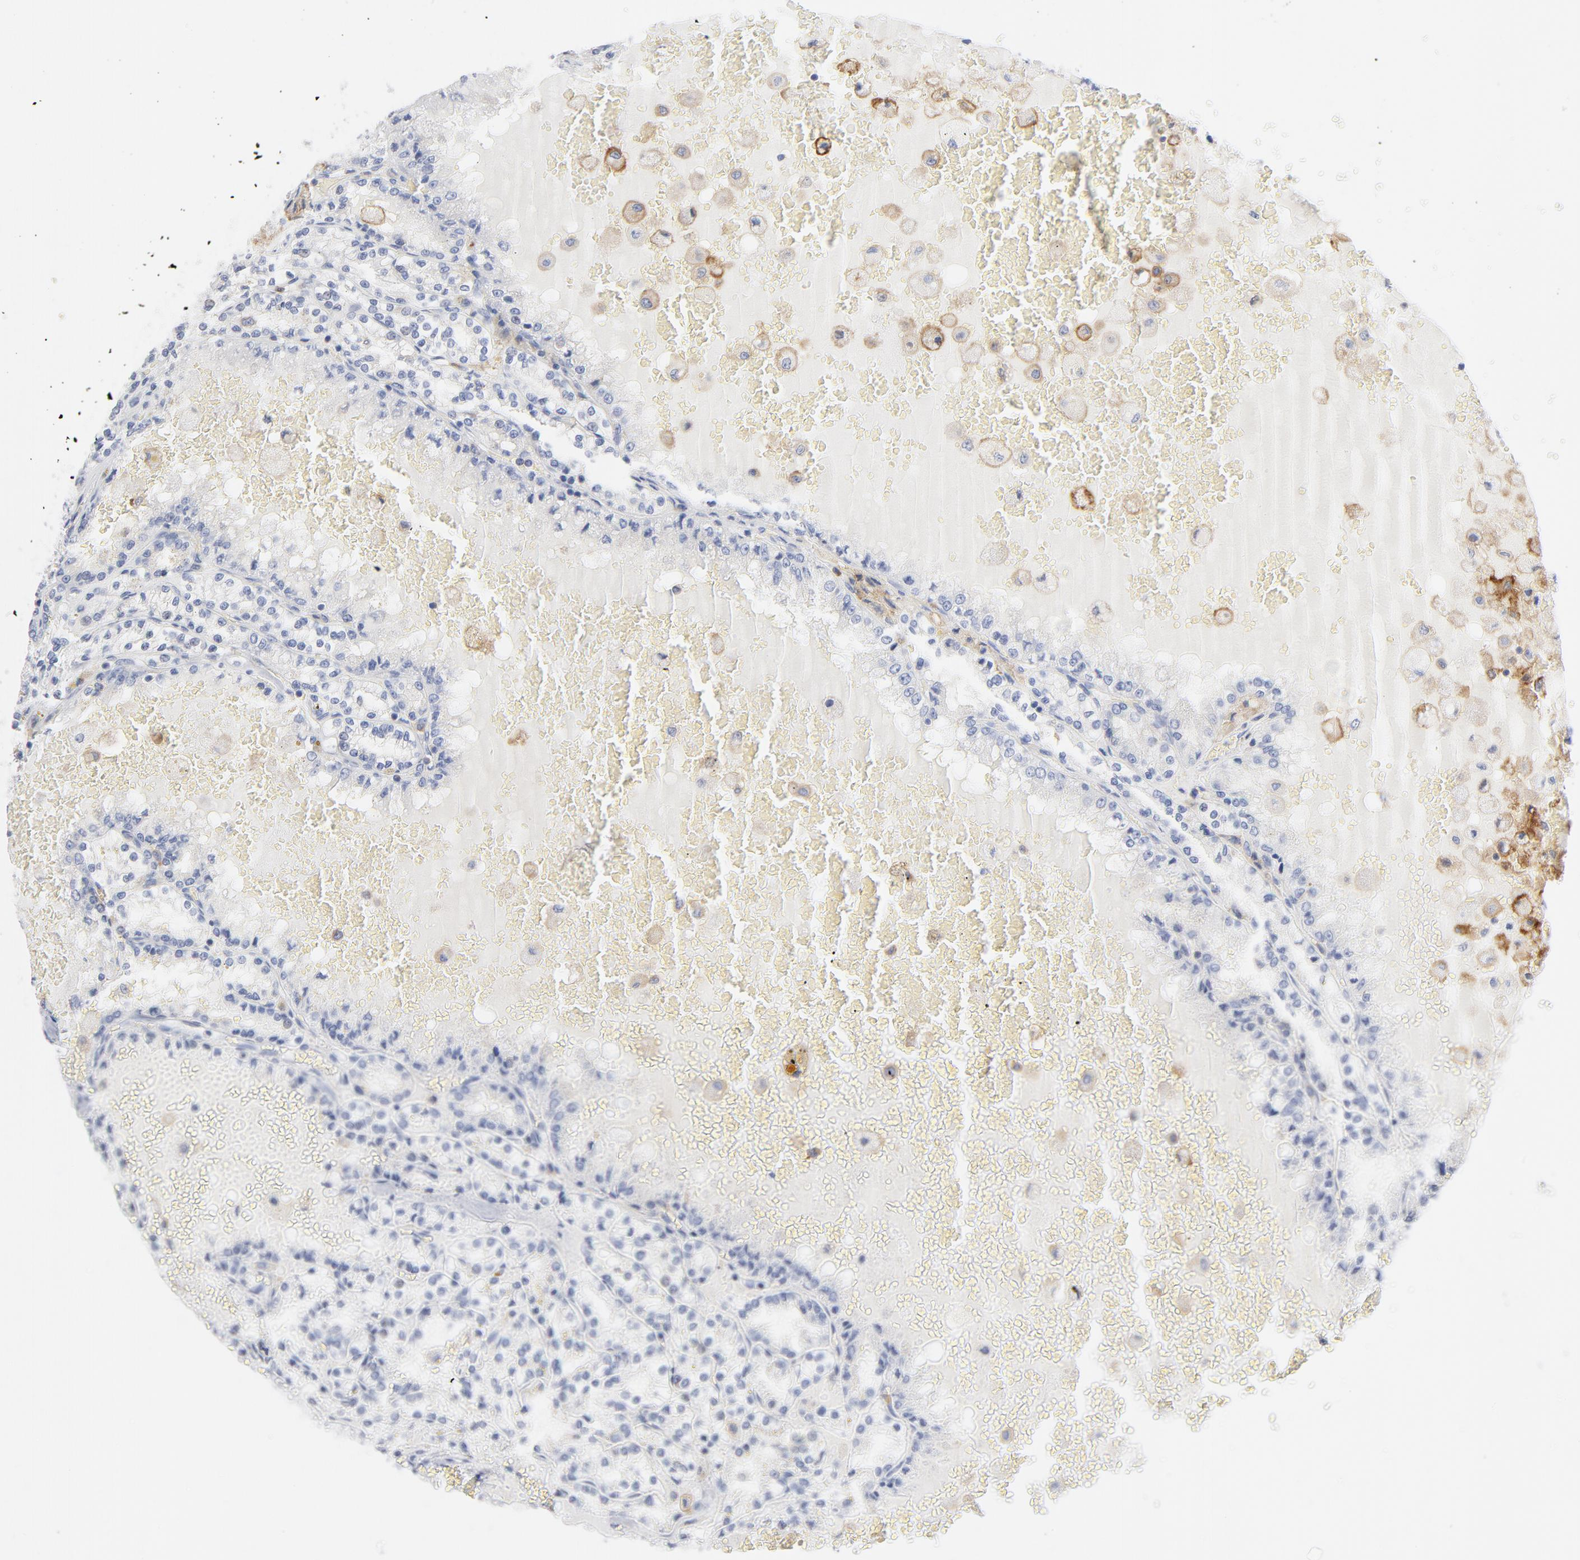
{"staining": {"intensity": "negative", "quantity": "none", "location": "none"}, "tissue": "renal cancer", "cell_type": "Tumor cells", "image_type": "cancer", "snomed": [{"axis": "morphology", "description": "Adenocarcinoma, NOS"}, {"axis": "topography", "description": "Kidney"}], "caption": "An image of adenocarcinoma (renal) stained for a protein reveals no brown staining in tumor cells. The staining was performed using DAB (3,3'-diaminobenzidine) to visualize the protein expression in brown, while the nuclei were stained in blue with hematoxylin (Magnification: 20x).", "gene": "CD86", "patient": {"sex": "female", "age": 56}}